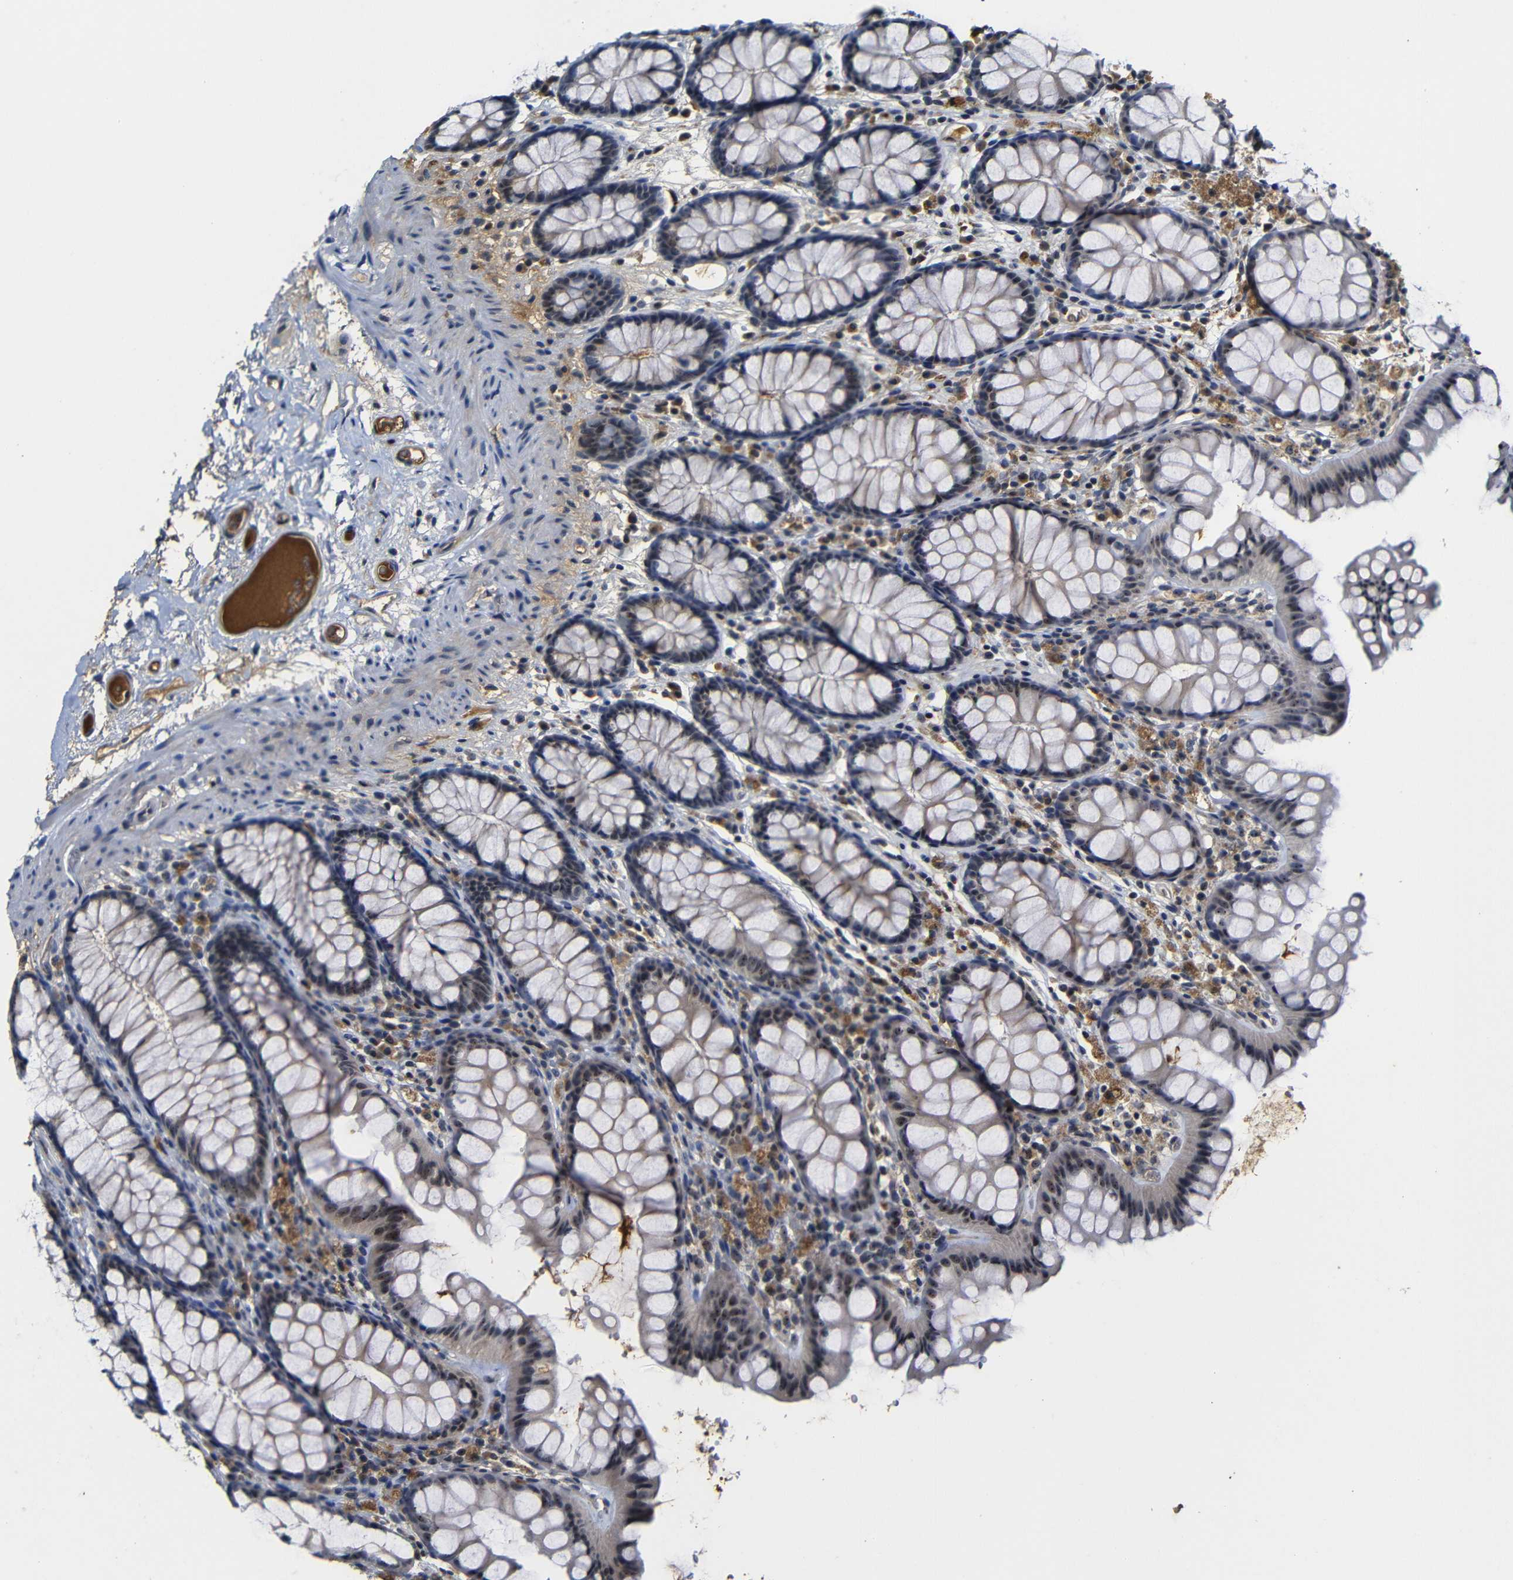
{"staining": {"intensity": "weak", "quantity": ">75%", "location": "cytoplasmic/membranous"}, "tissue": "colon", "cell_type": "Endothelial cells", "image_type": "normal", "snomed": [{"axis": "morphology", "description": "Normal tissue, NOS"}, {"axis": "topography", "description": "Colon"}], "caption": "IHC image of unremarkable colon: colon stained using IHC demonstrates low levels of weak protein expression localized specifically in the cytoplasmic/membranous of endothelial cells, appearing as a cytoplasmic/membranous brown color.", "gene": "MYC", "patient": {"sex": "female", "age": 55}}